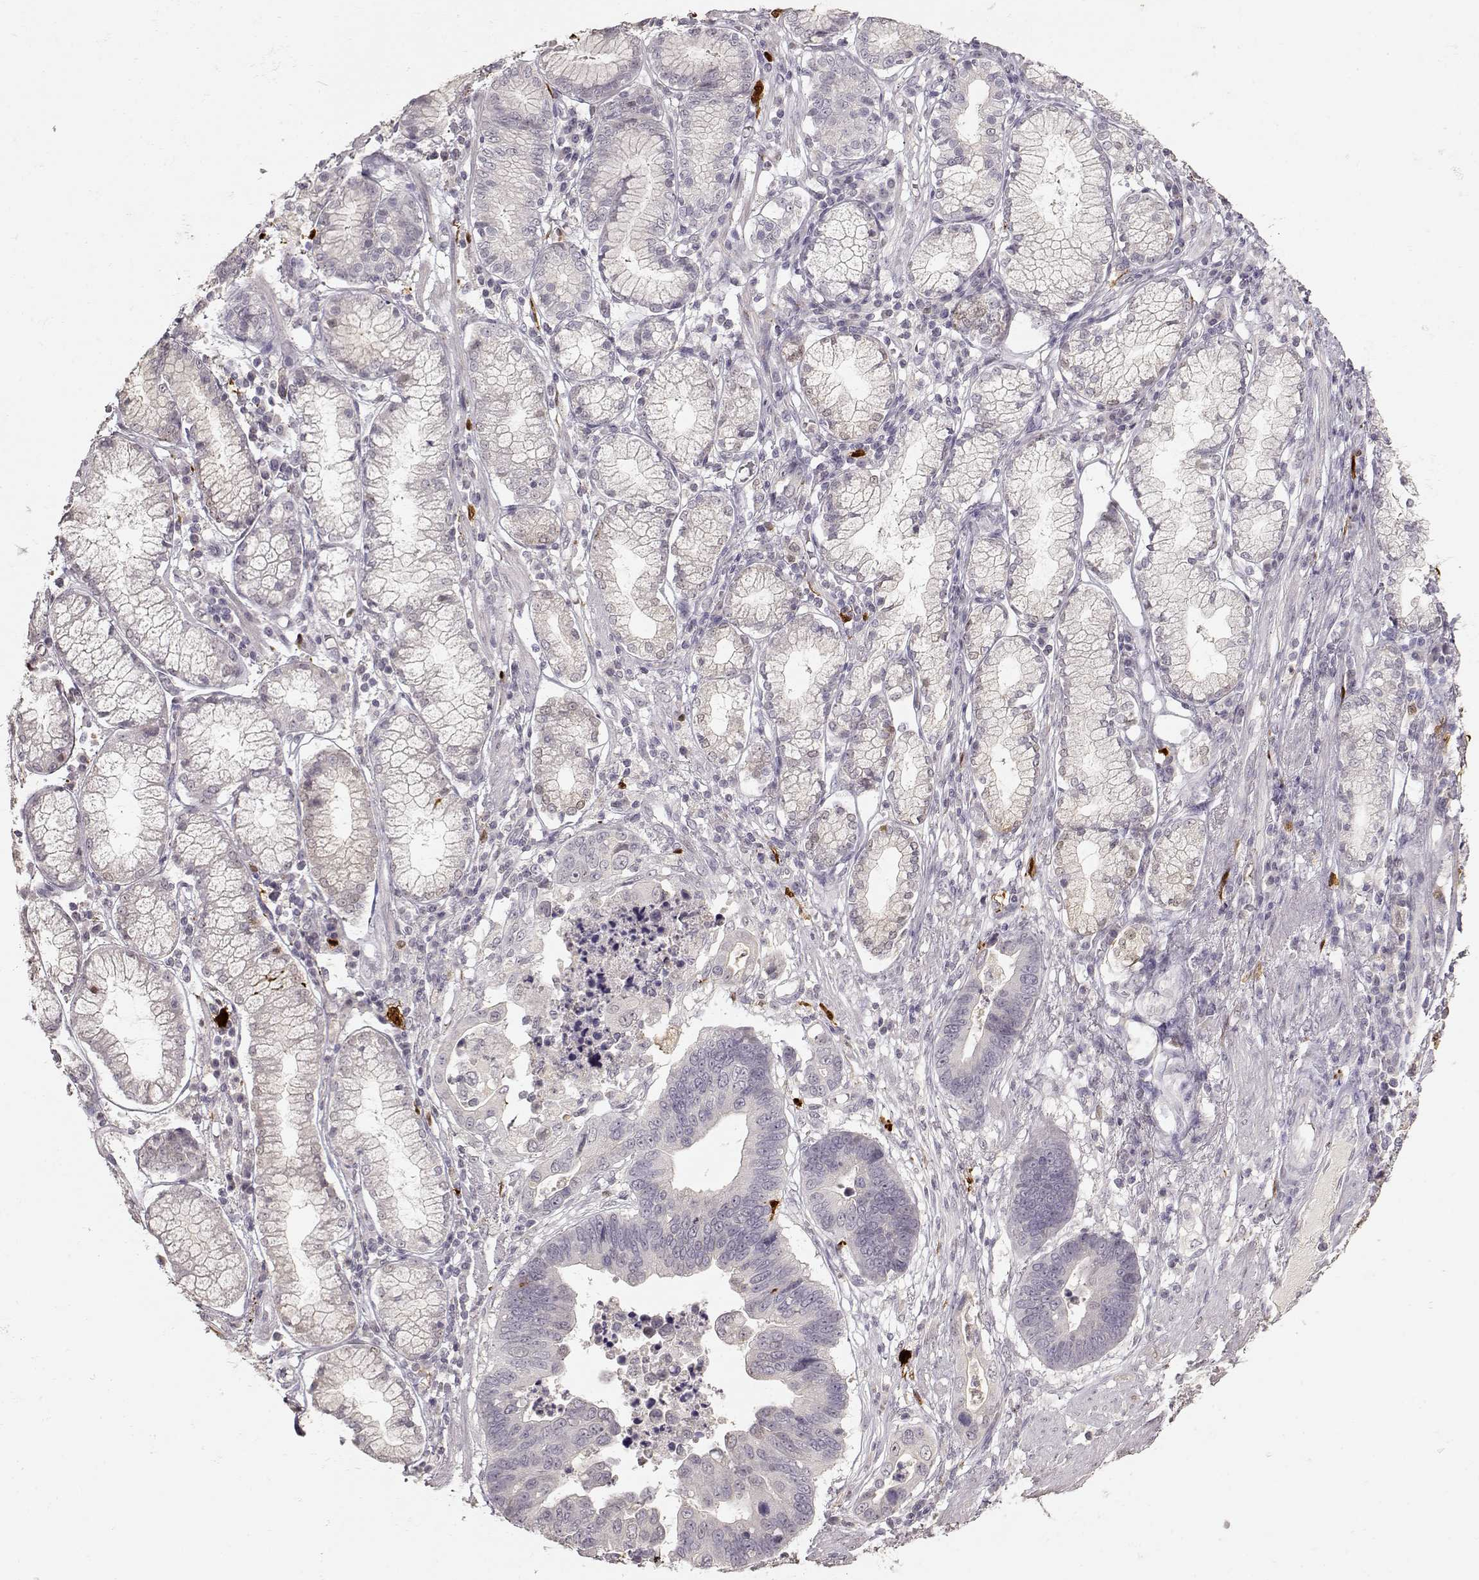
{"staining": {"intensity": "negative", "quantity": "none", "location": "none"}, "tissue": "stomach cancer", "cell_type": "Tumor cells", "image_type": "cancer", "snomed": [{"axis": "morphology", "description": "Adenocarcinoma, NOS"}, {"axis": "topography", "description": "Stomach"}], "caption": "Histopathology image shows no significant protein staining in tumor cells of adenocarcinoma (stomach).", "gene": "S100B", "patient": {"sex": "male", "age": 84}}